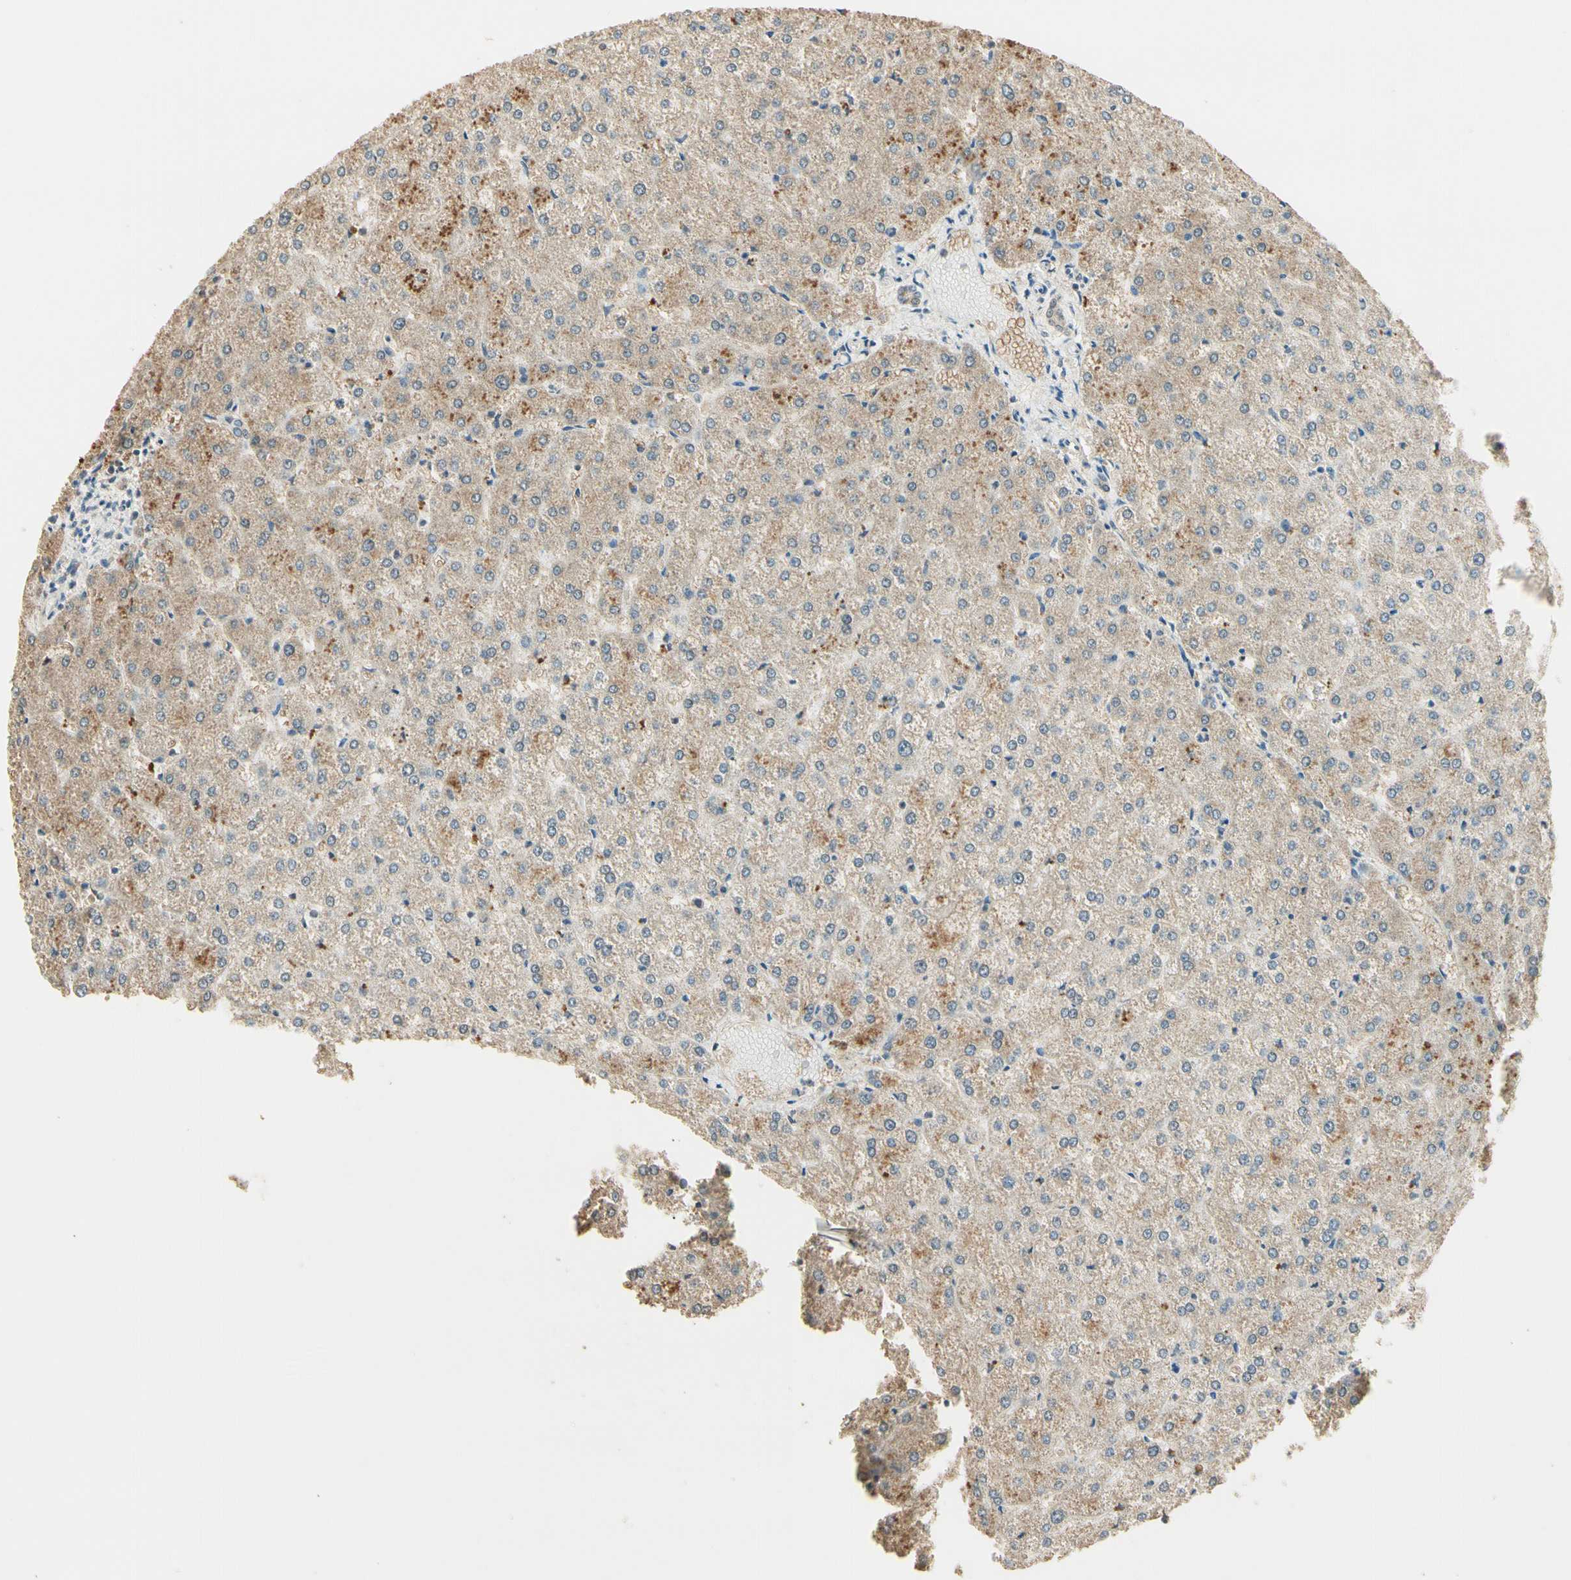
{"staining": {"intensity": "weak", "quantity": ">75%", "location": "cytoplasmic/membranous"}, "tissue": "liver", "cell_type": "Cholangiocytes", "image_type": "normal", "snomed": [{"axis": "morphology", "description": "Normal tissue, NOS"}, {"axis": "topography", "description": "Liver"}], "caption": "An immunohistochemistry image of unremarkable tissue is shown. Protein staining in brown shows weak cytoplasmic/membranous positivity in liver within cholangiocytes. The protein of interest is stained brown, and the nuclei are stained in blue (DAB (3,3'-diaminobenzidine) IHC with brightfield microscopy, high magnification).", "gene": "SGCA", "patient": {"sex": "female", "age": 32}}